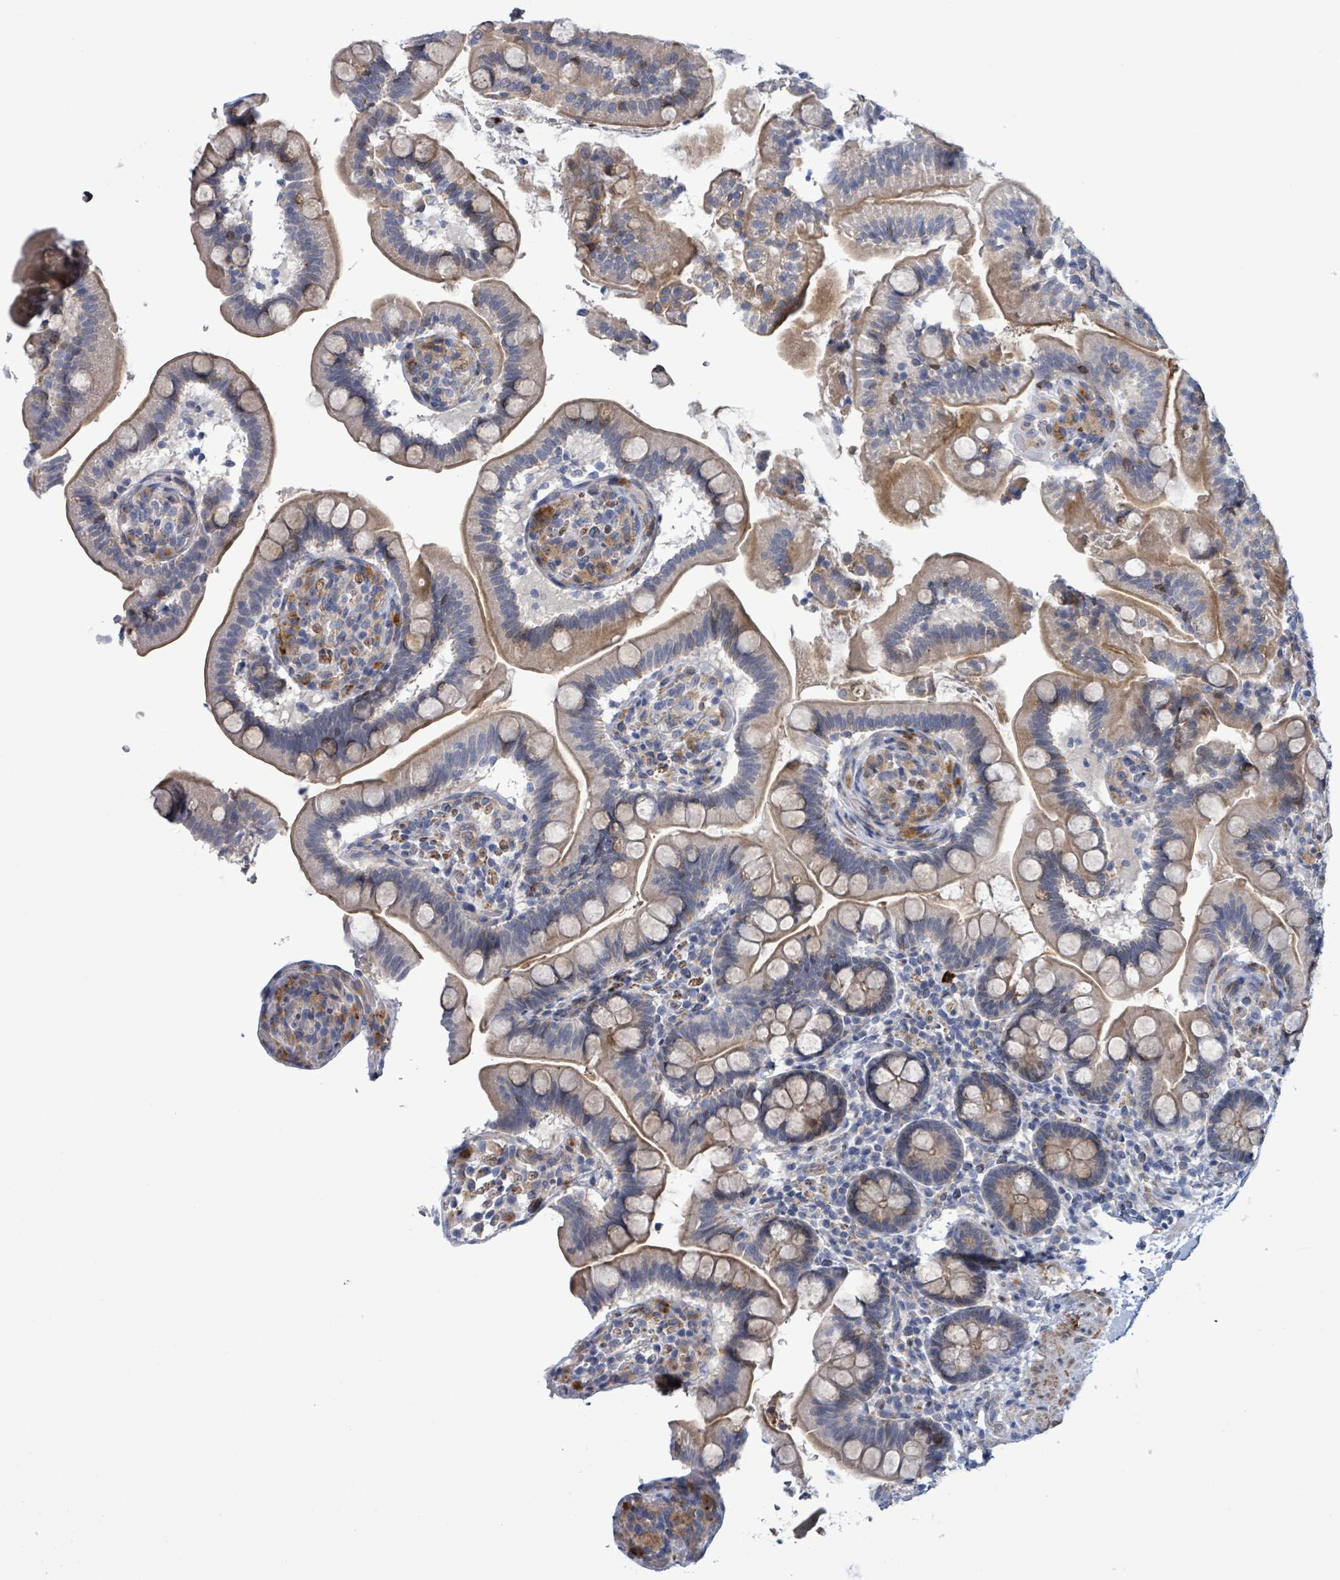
{"staining": {"intensity": "weak", "quantity": "25%-75%", "location": "cytoplasmic/membranous"}, "tissue": "small intestine", "cell_type": "Glandular cells", "image_type": "normal", "snomed": [{"axis": "morphology", "description": "Normal tissue, NOS"}, {"axis": "topography", "description": "Small intestine"}], "caption": "Immunohistochemistry of normal small intestine demonstrates low levels of weak cytoplasmic/membranous expression in approximately 25%-75% of glandular cells. (Brightfield microscopy of DAB IHC at high magnification).", "gene": "C9orf152", "patient": {"sex": "female", "age": 64}}